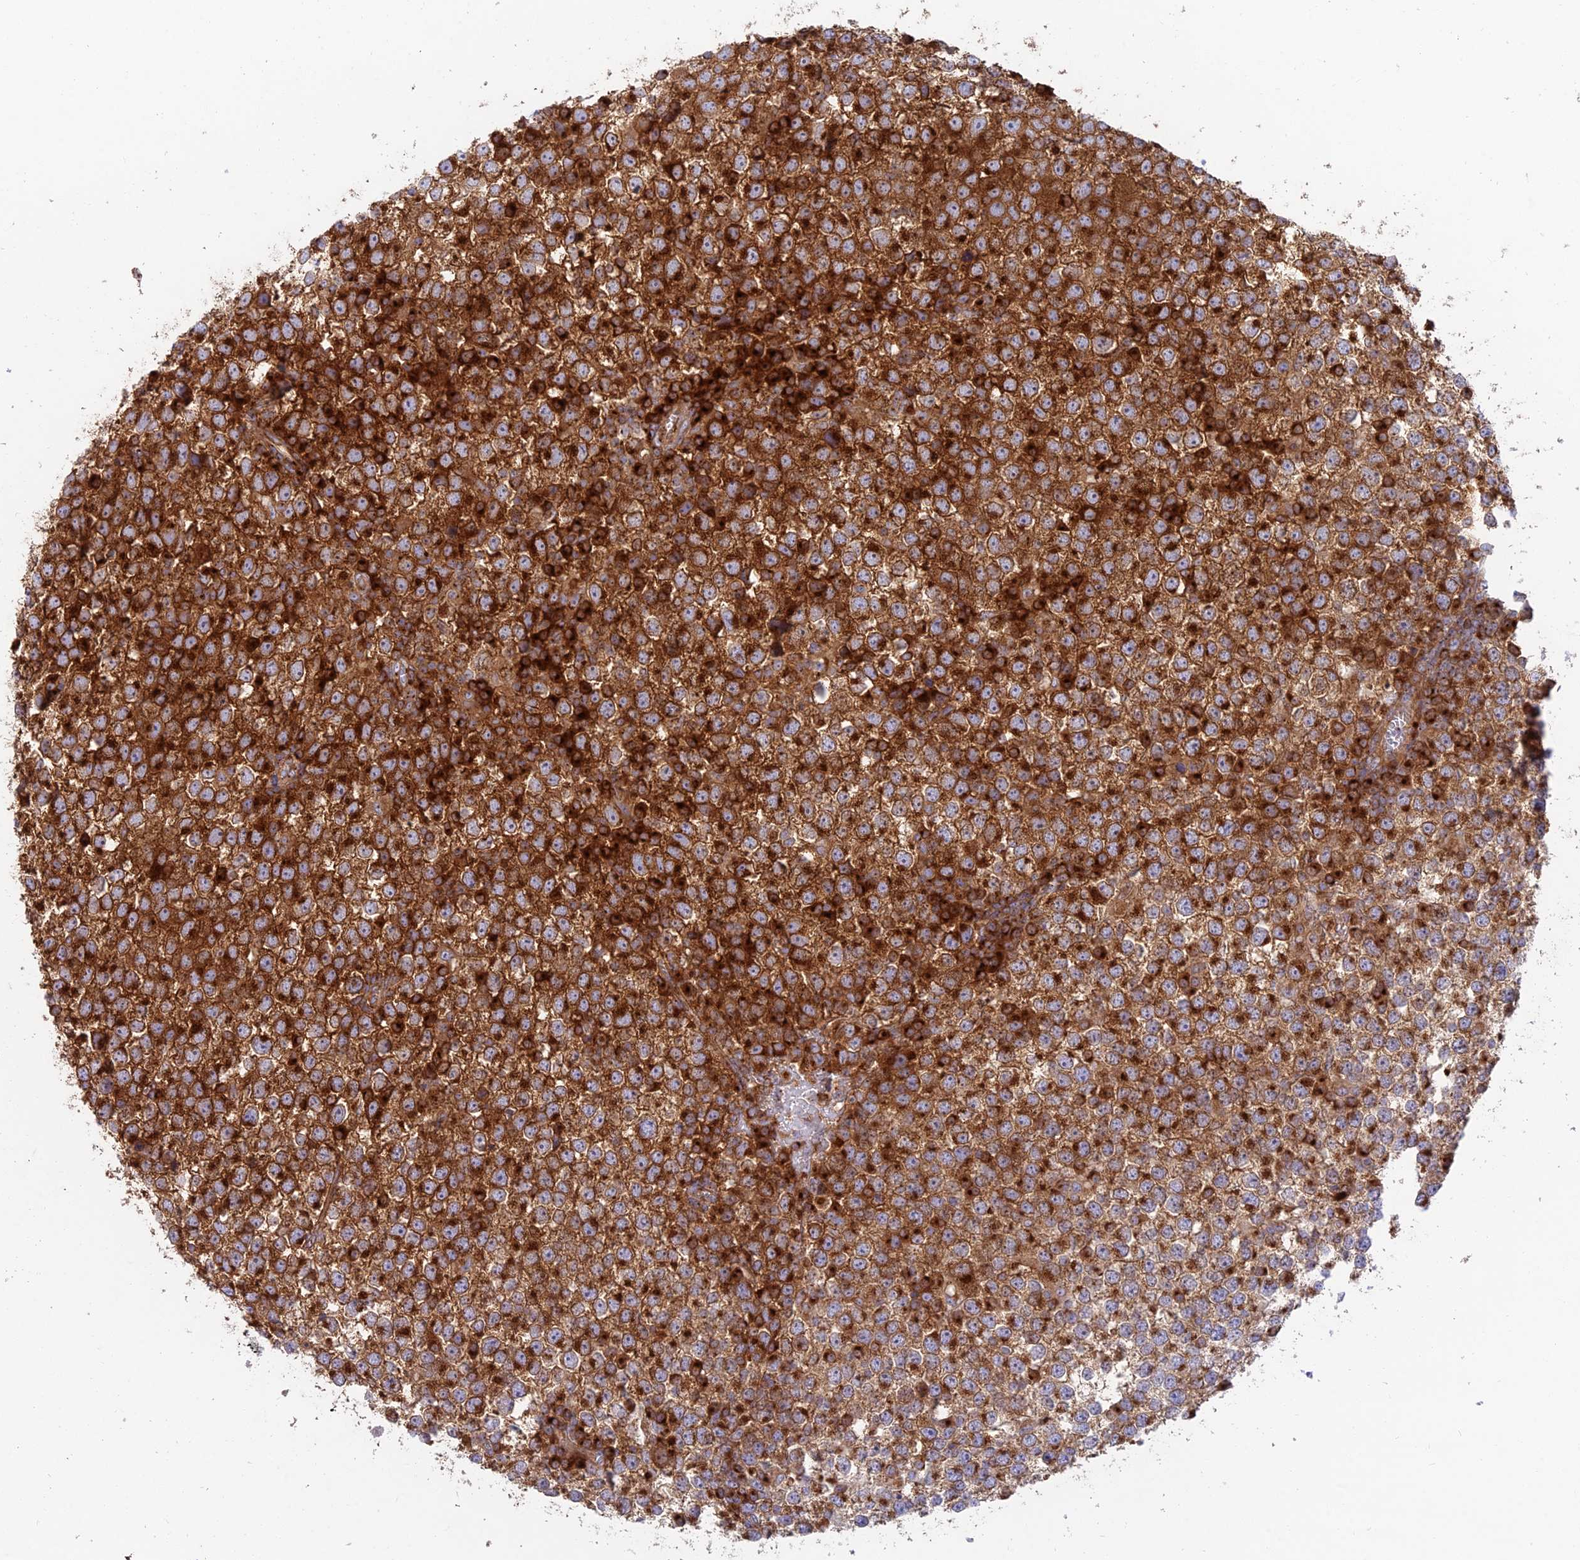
{"staining": {"intensity": "strong", "quantity": ">75%", "location": "cytoplasmic/membranous"}, "tissue": "testis cancer", "cell_type": "Tumor cells", "image_type": "cancer", "snomed": [{"axis": "morphology", "description": "Seminoma, NOS"}, {"axis": "topography", "description": "Testis"}], "caption": "Seminoma (testis) tissue shows strong cytoplasmic/membranous positivity in about >75% of tumor cells, visualized by immunohistochemistry. (DAB IHC, brown staining for protein, blue staining for nuclei).", "gene": "GOLGA3", "patient": {"sex": "male", "age": 65}}